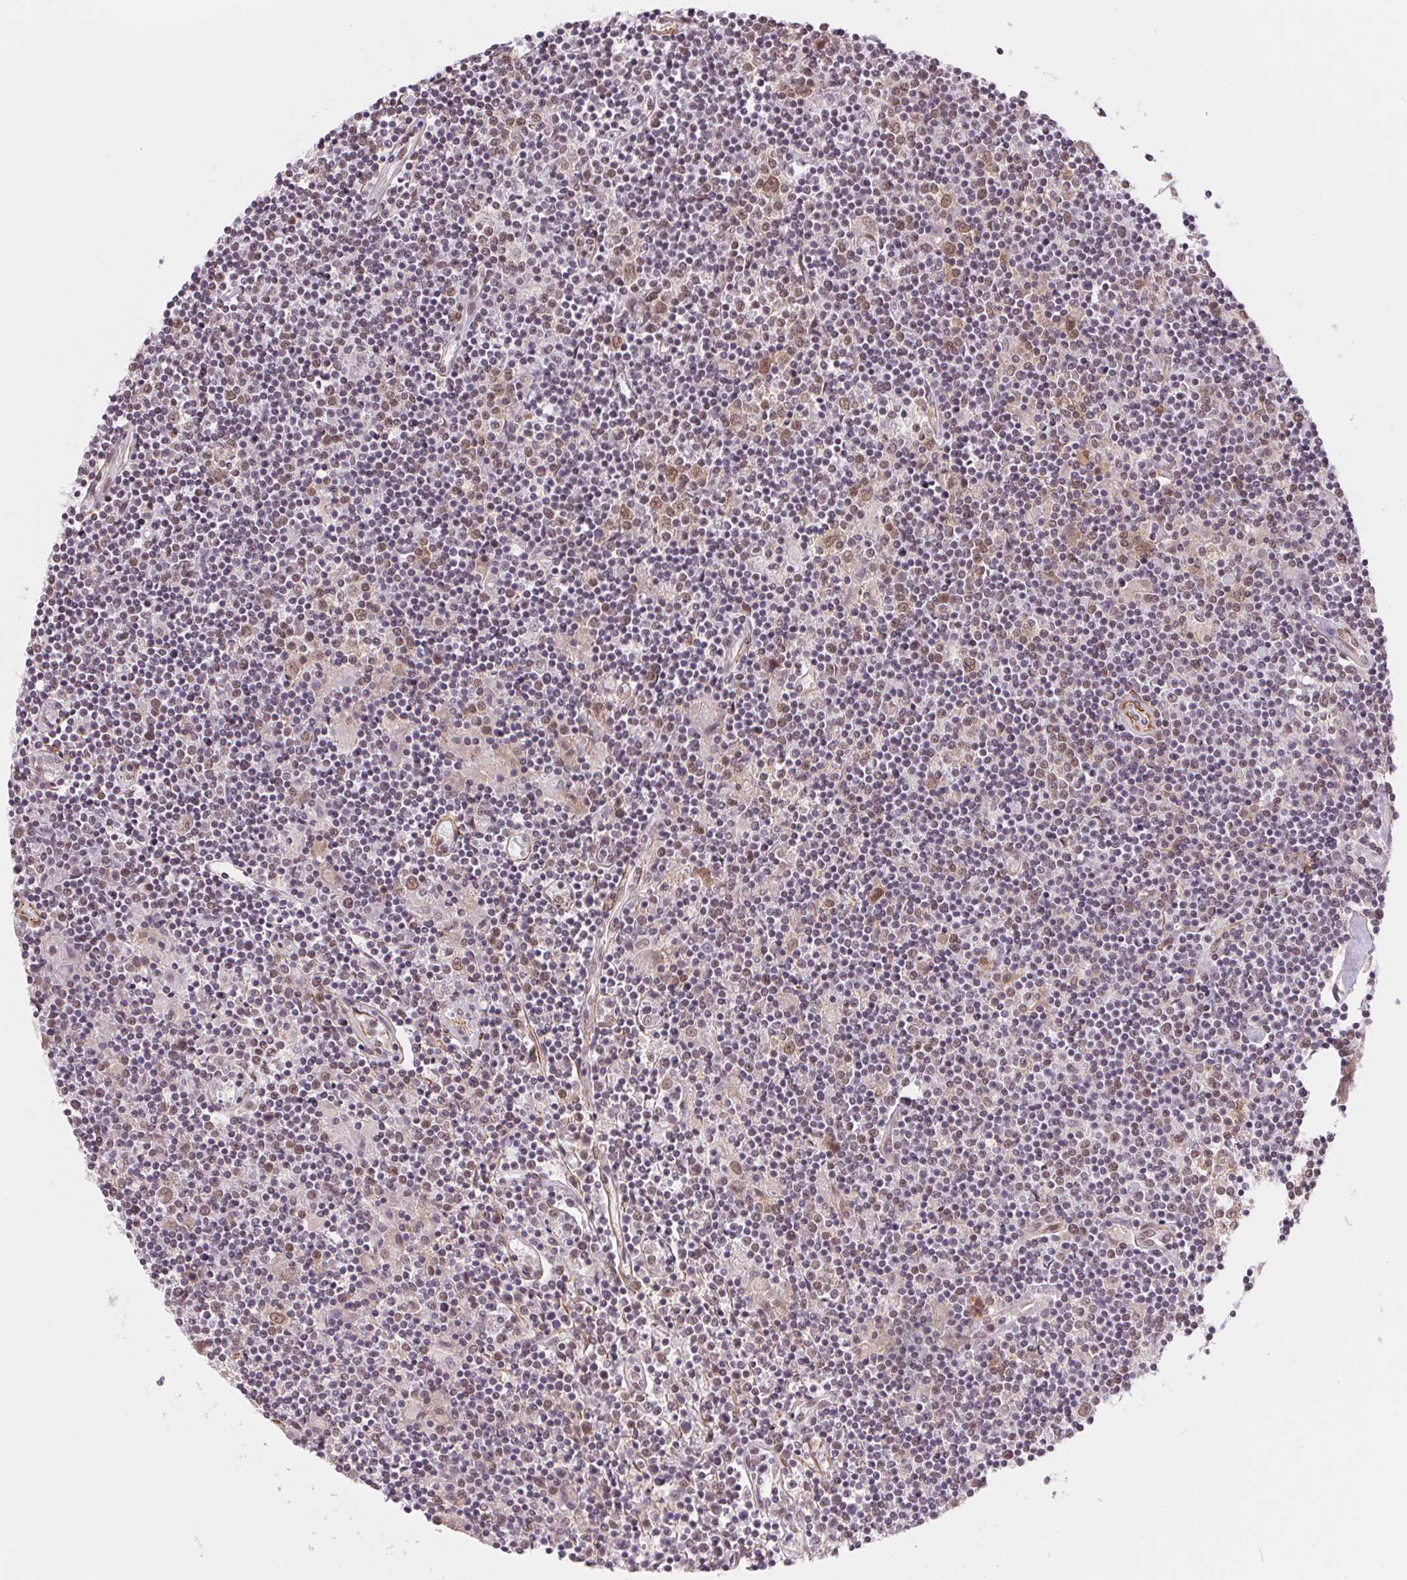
{"staining": {"intensity": "moderate", "quantity": ">75%", "location": "nuclear"}, "tissue": "lymphoma", "cell_type": "Tumor cells", "image_type": "cancer", "snomed": [{"axis": "morphology", "description": "Hodgkin's disease, NOS"}, {"axis": "topography", "description": "Lymph node"}], "caption": "A histopathology image of lymphoma stained for a protein reveals moderate nuclear brown staining in tumor cells.", "gene": "BCAT1", "patient": {"sex": "male", "age": 40}}